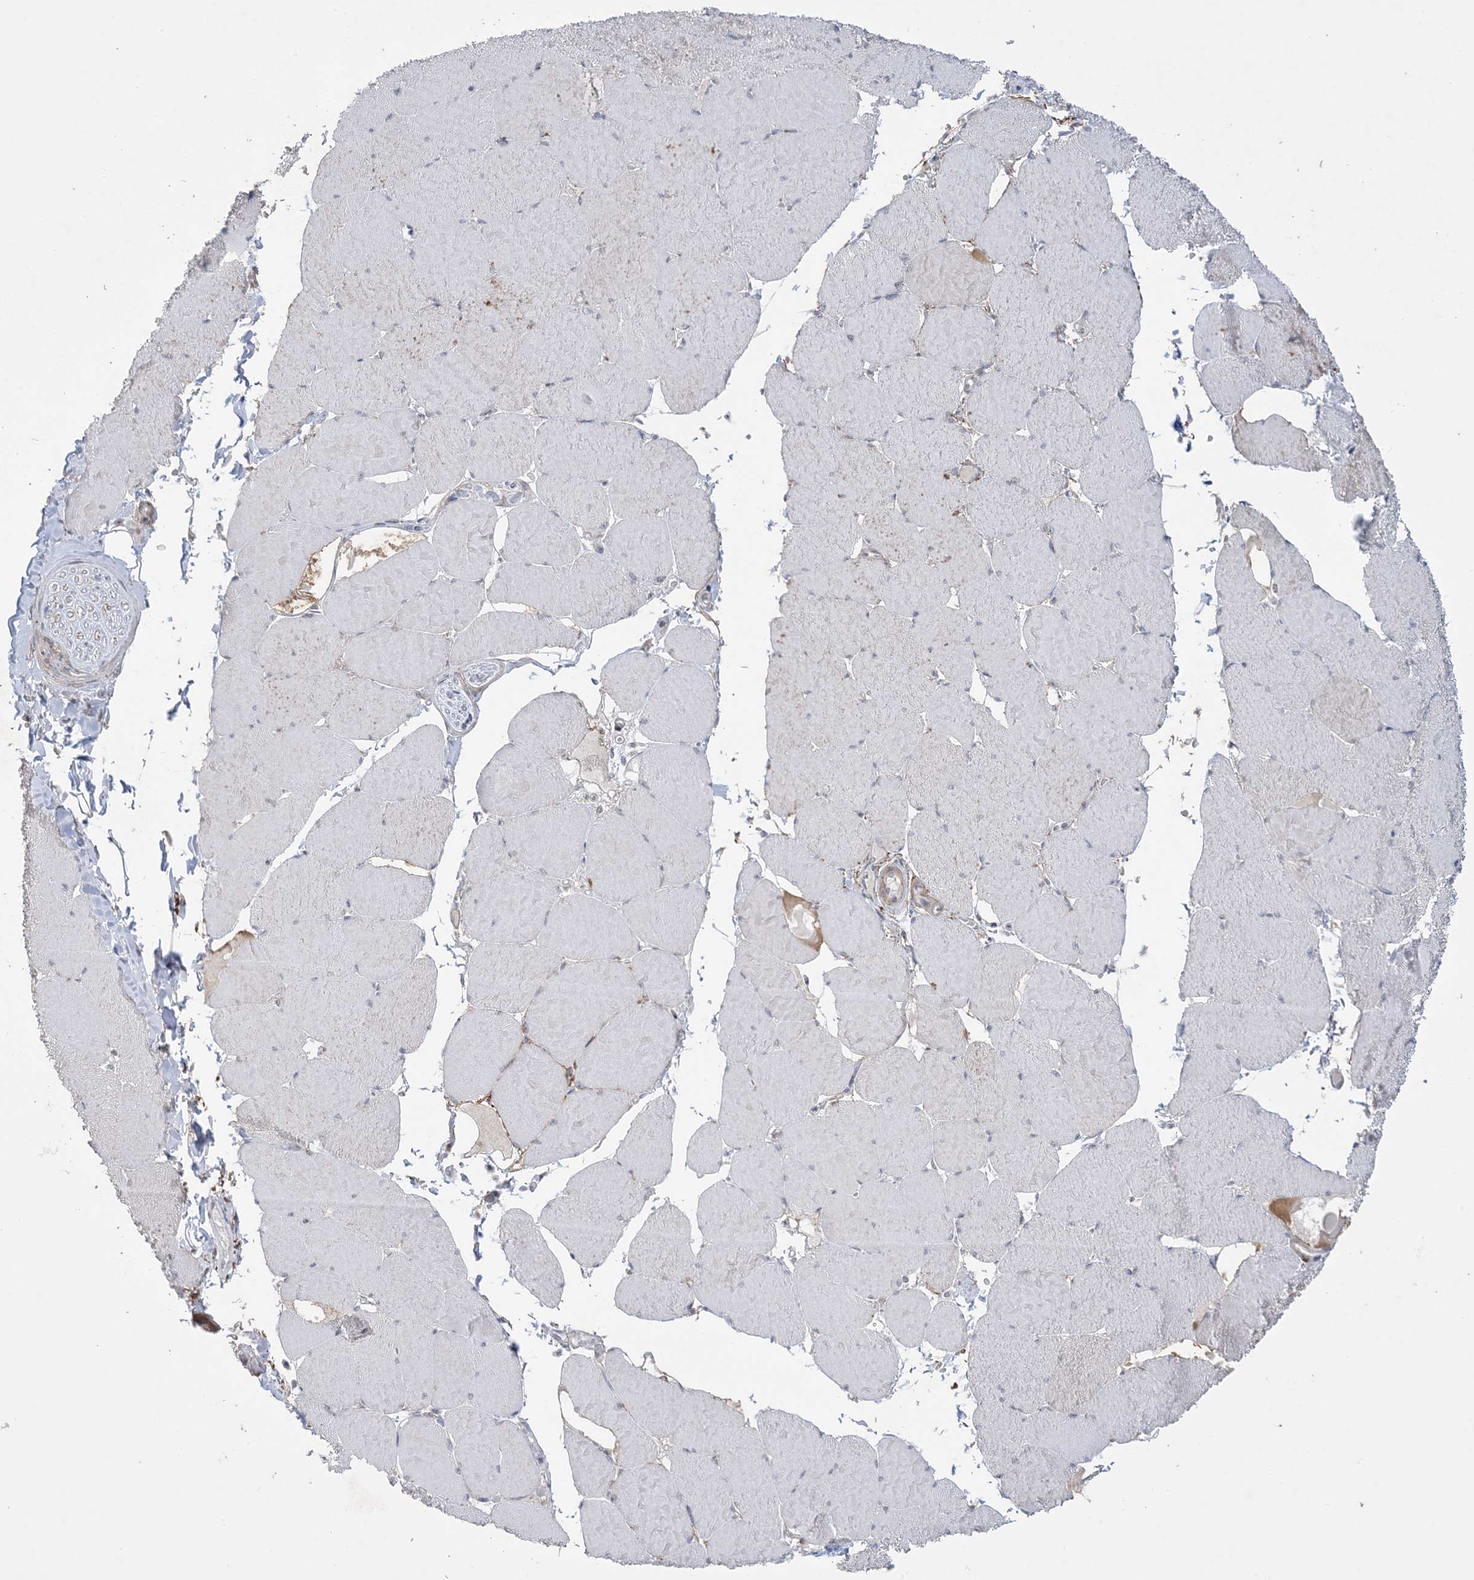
{"staining": {"intensity": "negative", "quantity": "none", "location": "none"}, "tissue": "skeletal muscle", "cell_type": "Myocytes", "image_type": "normal", "snomed": [{"axis": "morphology", "description": "Normal tissue, NOS"}, {"axis": "topography", "description": "Skeletal muscle"}, {"axis": "topography", "description": "Head-Neck"}], "caption": "The micrograph displays no staining of myocytes in normal skeletal muscle.", "gene": "XRN1", "patient": {"sex": "male", "age": 66}}